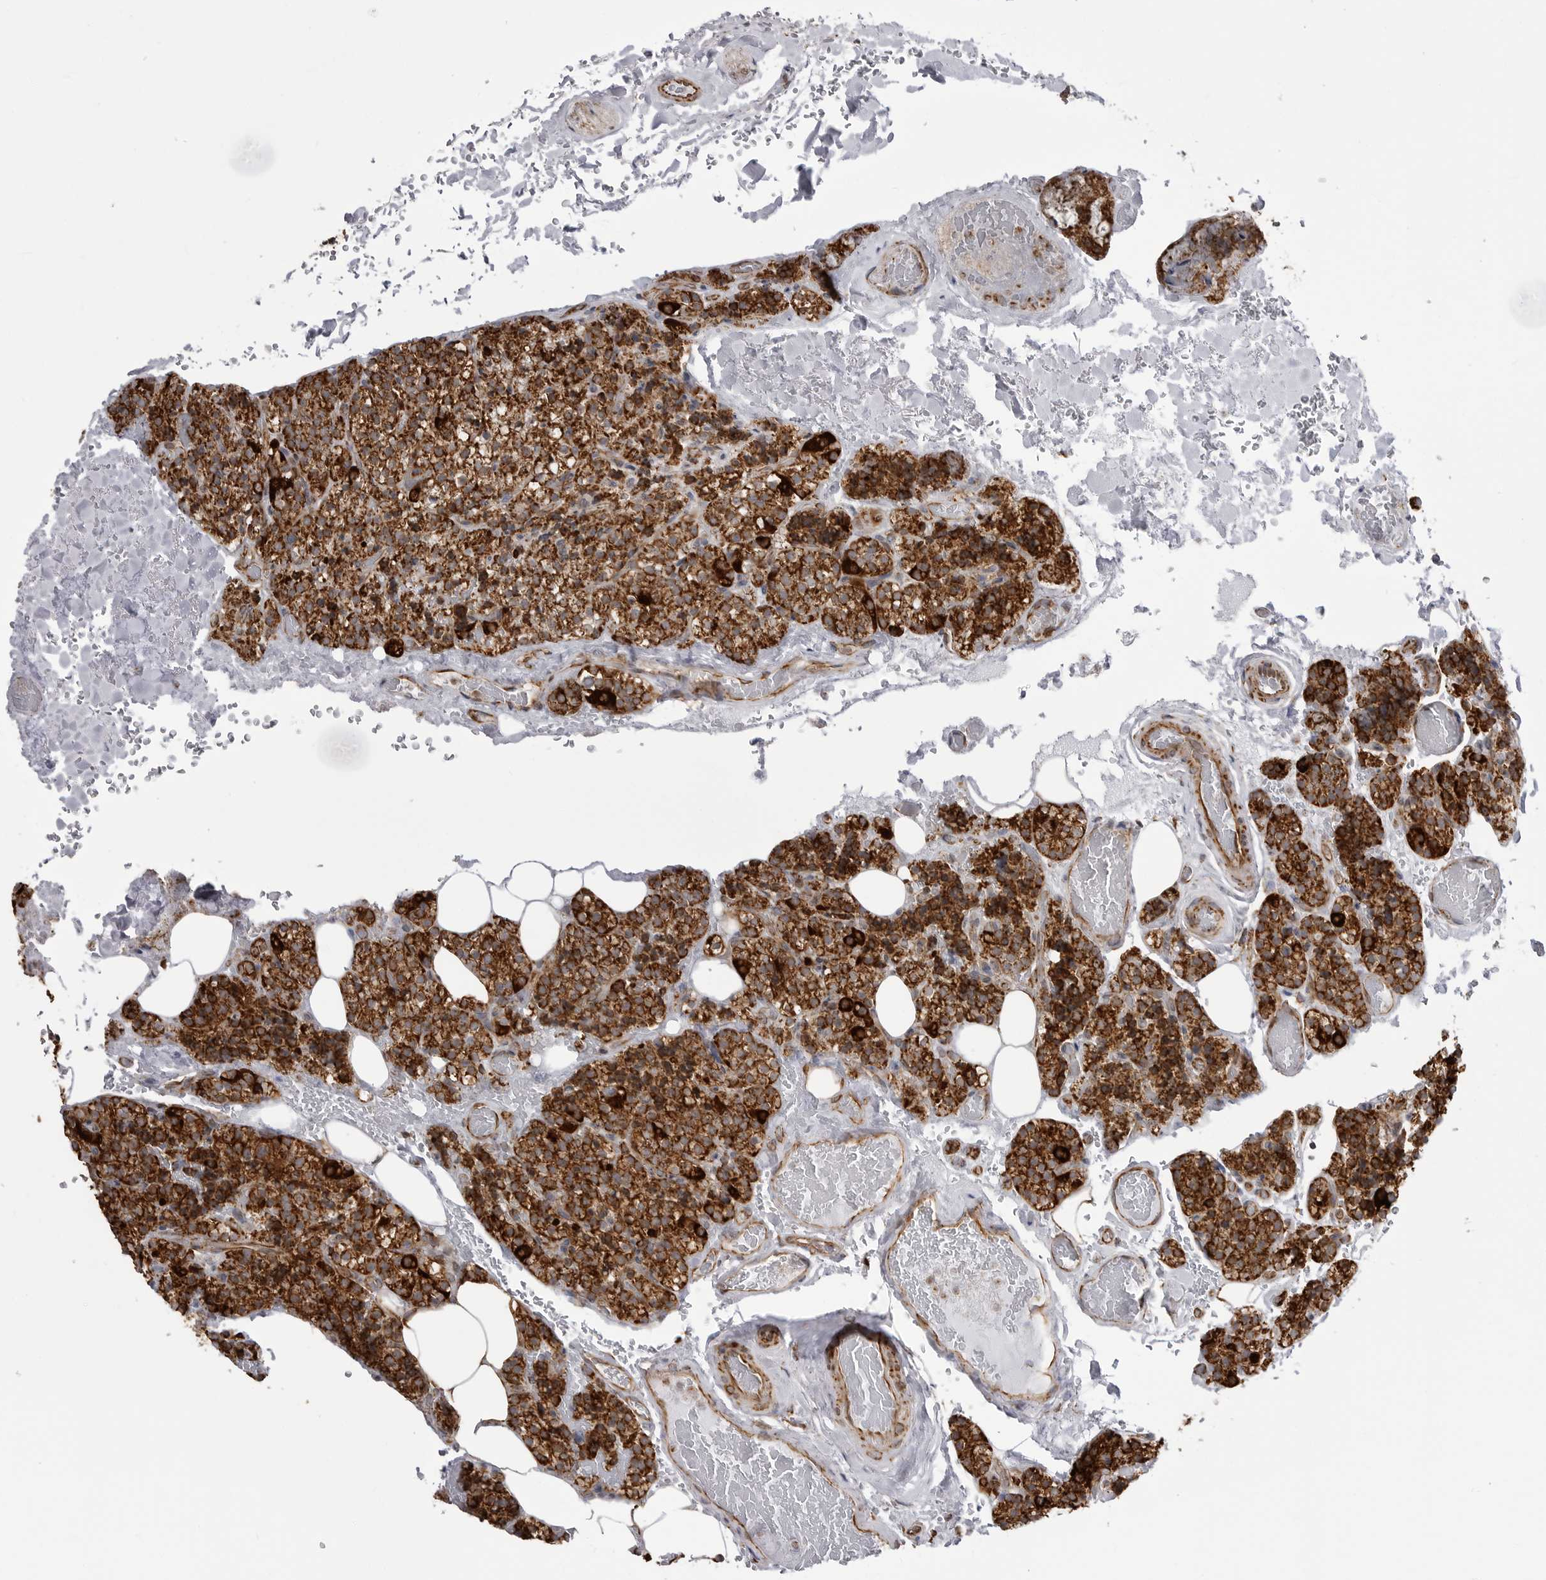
{"staining": {"intensity": "strong", "quantity": ">75%", "location": "cytoplasmic/membranous"}, "tissue": "parathyroid gland", "cell_type": "Glandular cells", "image_type": "normal", "snomed": [{"axis": "morphology", "description": "Normal tissue, NOS"}, {"axis": "topography", "description": "Parathyroid gland"}], "caption": "Parathyroid gland stained with DAB (3,3'-diaminobenzidine) IHC shows high levels of strong cytoplasmic/membranous staining in about >75% of glandular cells. (DAB IHC with brightfield microscopy, high magnification).", "gene": "FH", "patient": {"sex": "male", "age": 87}}